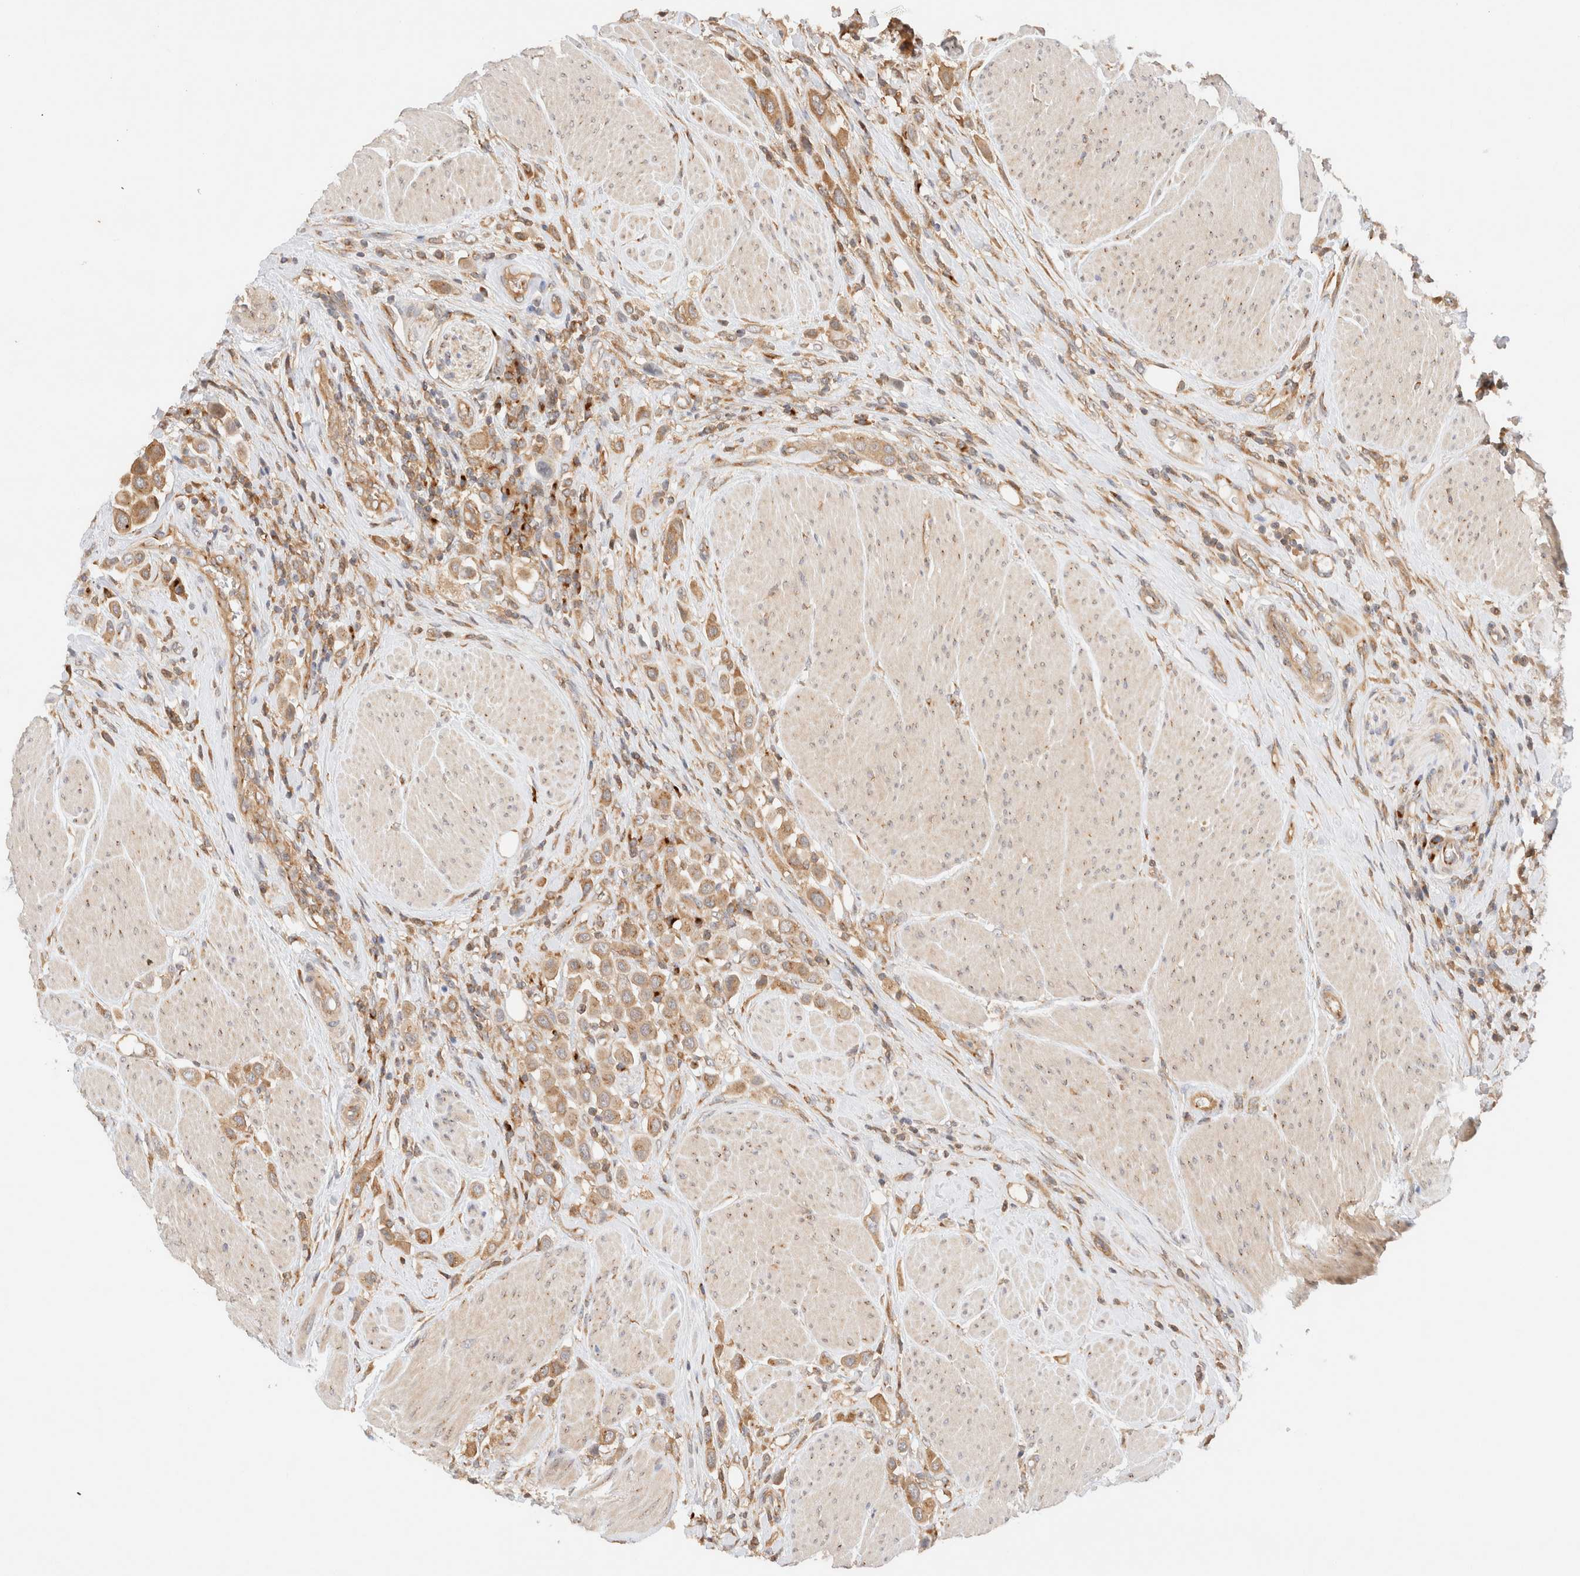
{"staining": {"intensity": "moderate", "quantity": ">75%", "location": "cytoplasmic/membranous"}, "tissue": "urothelial cancer", "cell_type": "Tumor cells", "image_type": "cancer", "snomed": [{"axis": "morphology", "description": "Urothelial carcinoma, High grade"}, {"axis": "topography", "description": "Urinary bladder"}], "caption": "High-grade urothelial carcinoma stained for a protein shows moderate cytoplasmic/membranous positivity in tumor cells.", "gene": "RABEP1", "patient": {"sex": "male", "age": 50}}